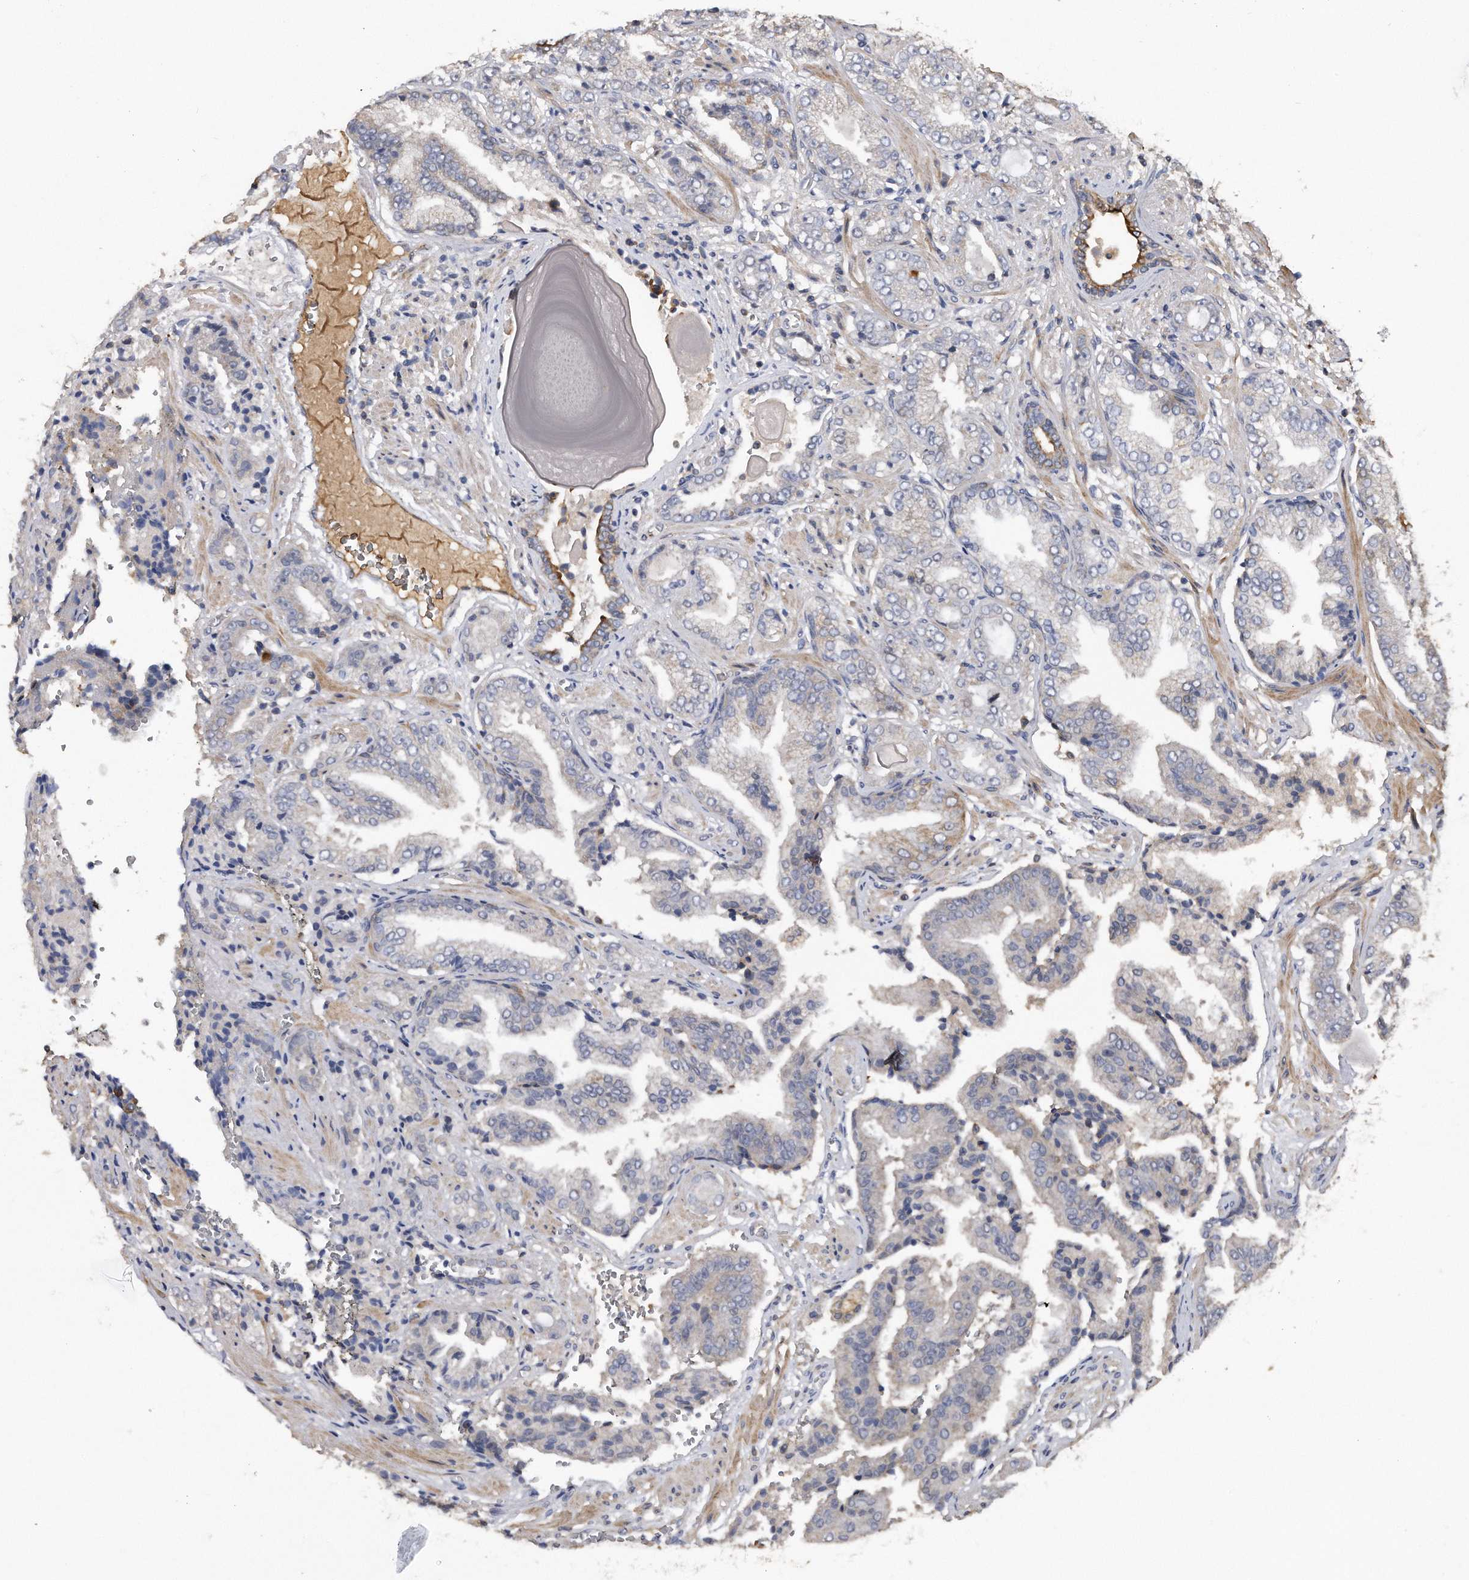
{"staining": {"intensity": "negative", "quantity": "none", "location": "none"}, "tissue": "prostate cancer", "cell_type": "Tumor cells", "image_type": "cancer", "snomed": [{"axis": "morphology", "description": "Adenocarcinoma, High grade"}, {"axis": "topography", "description": "Prostate"}], "caption": "A high-resolution image shows IHC staining of prostate high-grade adenocarcinoma, which displays no significant positivity in tumor cells.", "gene": "KCND3", "patient": {"sex": "male", "age": 71}}